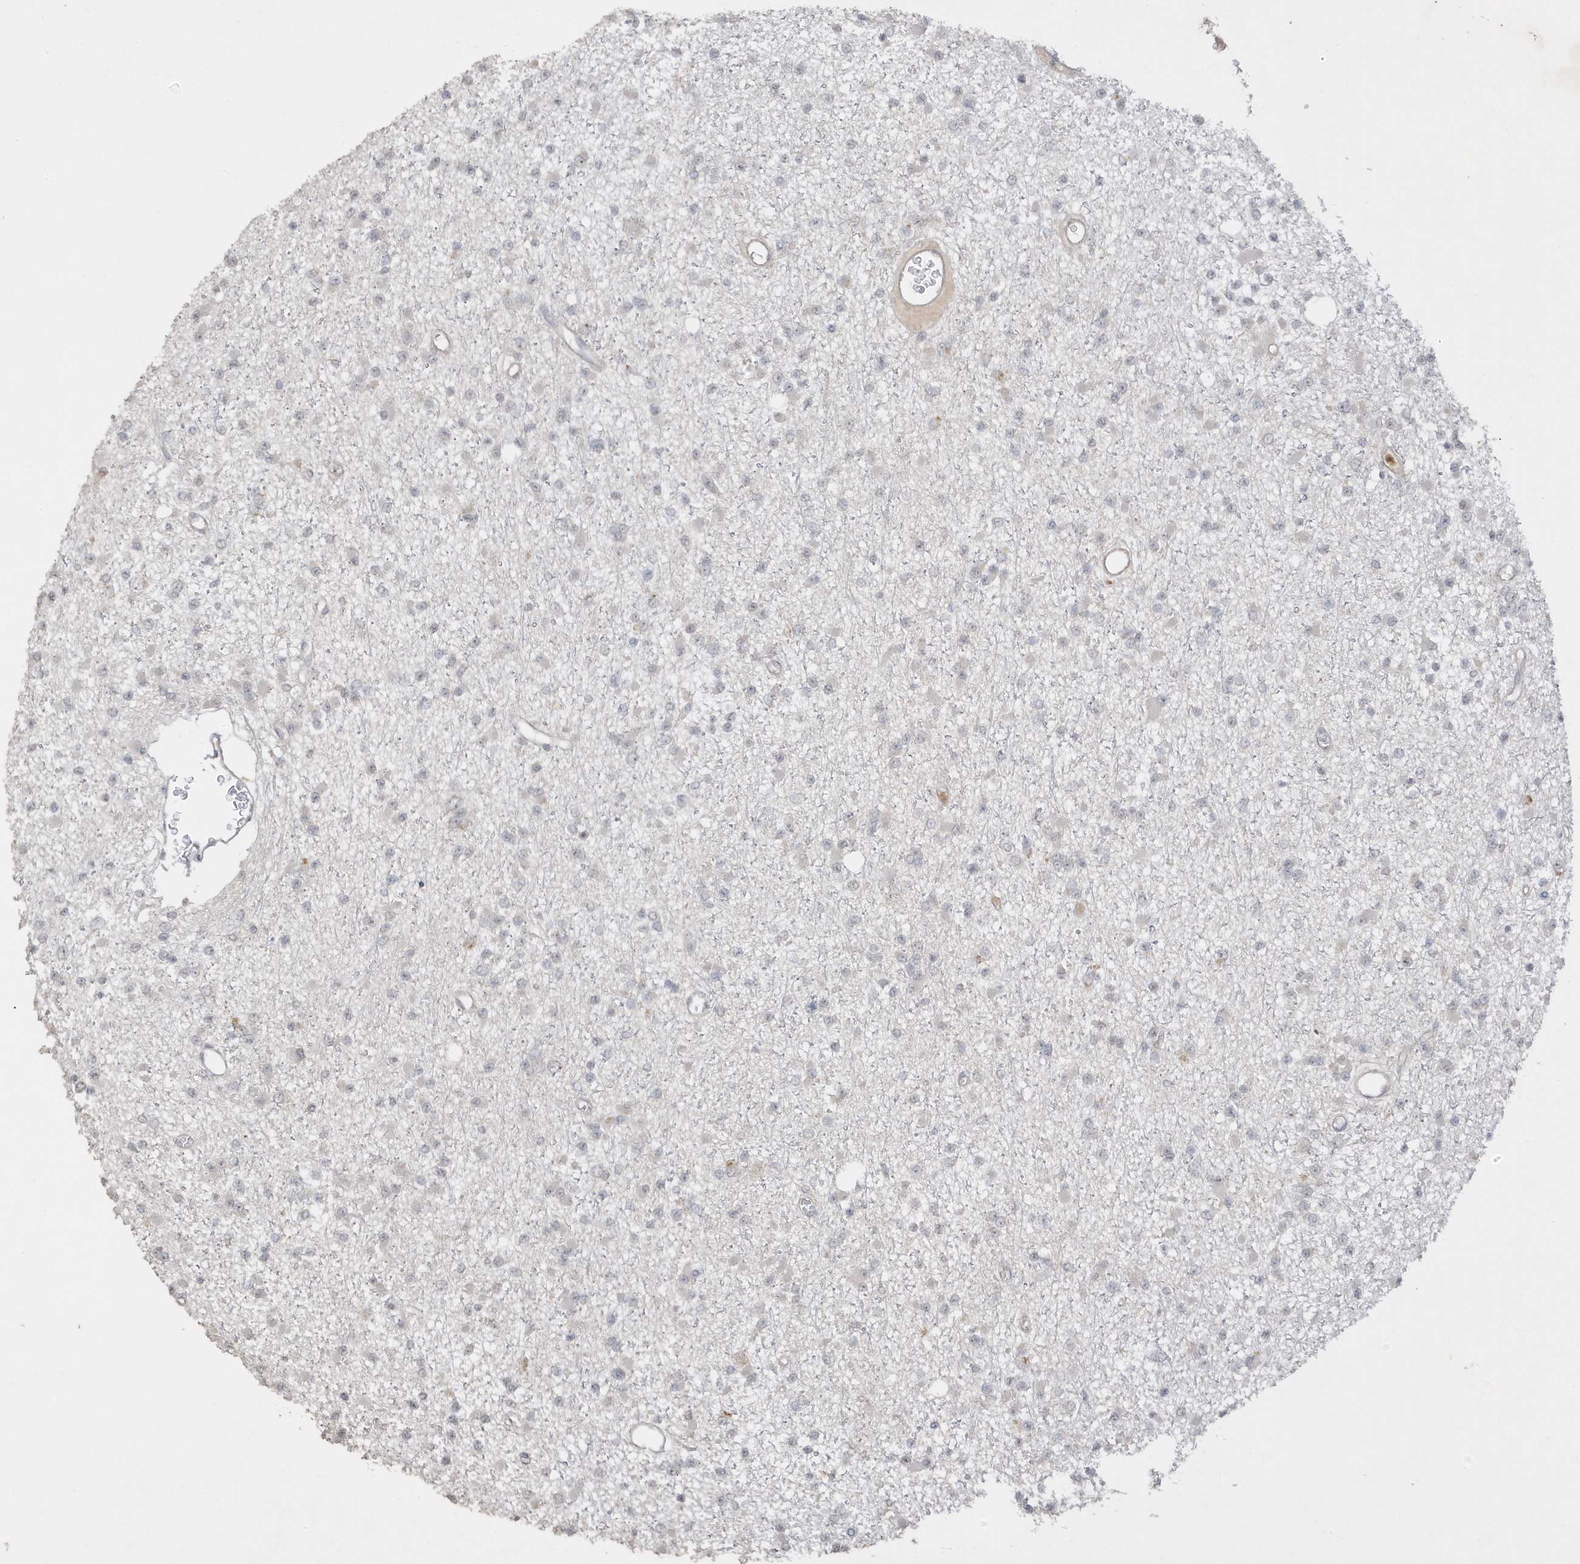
{"staining": {"intensity": "negative", "quantity": "none", "location": "none"}, "tissue": "glioma", "cell_type": "Tumor cells", "image_type": "cancer", "snomed": [{"axis": "morphology", "description": "Glioma, malignant, Low grade"}, {"axis": "topography", "description": "Brain"}], "caption": "This micrograph is of low-grade glioma (malignant) stained with IHC to label a protein in brown with the nuclei are counter-stained blue. There is no expression in tumor cells.", "gene": "DDX18", "patient": {"sex": "female", "age": 22}}